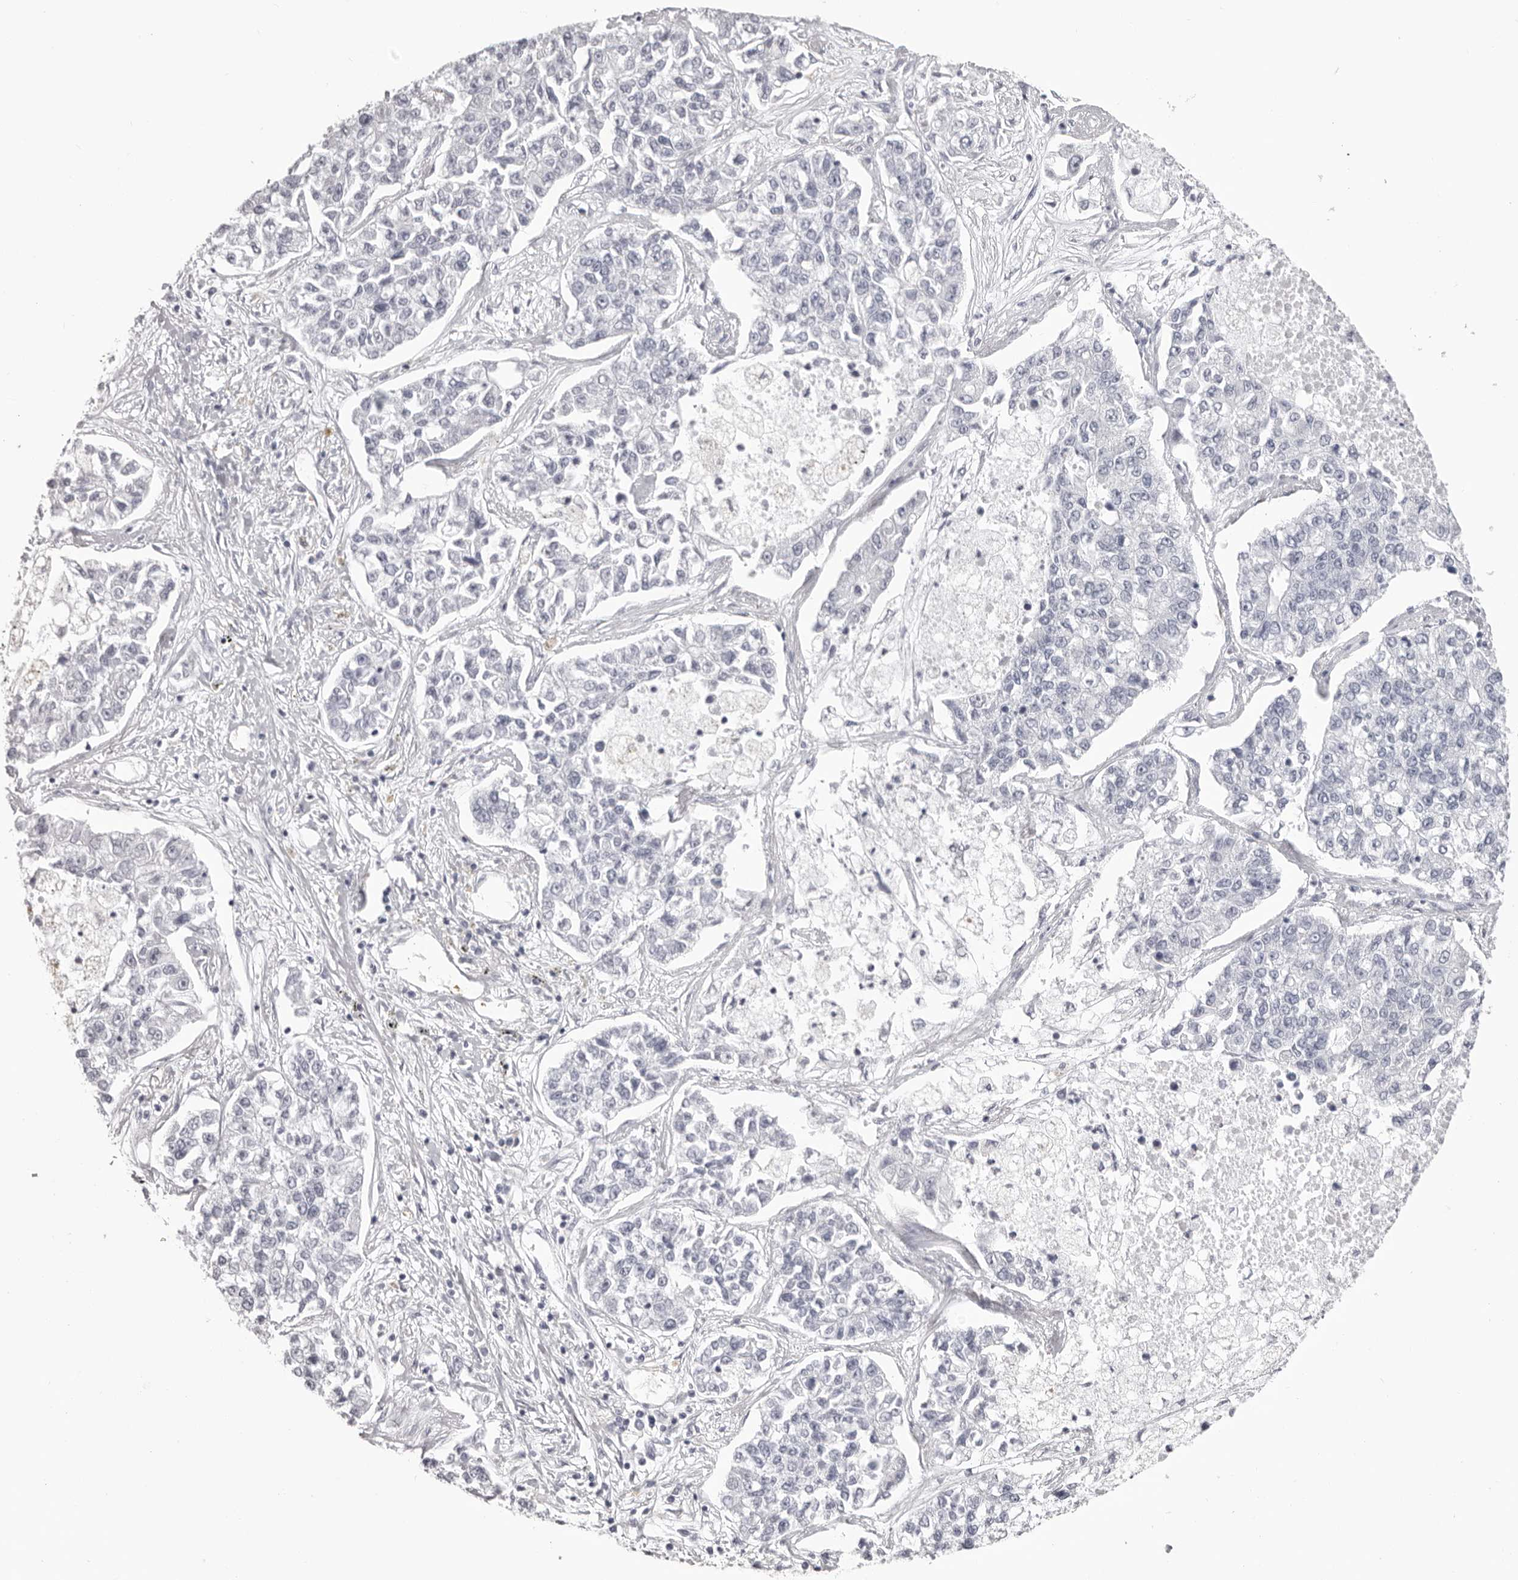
{"staining": {"intensity": "negative", "quantity": "none", "location": "none"}, "tissue": "lung cancer", "cell_type": "Tumor cells", "image_type": "cancer", "snomed": [{"axis": "morphology", "description": "Adenocarcinoma, NOS"}, {"axis": "topography", "description": "Lung"}], "caption": "Tumor cells are negative for brown protein staining in lung adenocarcinoma.", "gene": "CST1", "patient": {"sex": "male", "age": 49}}